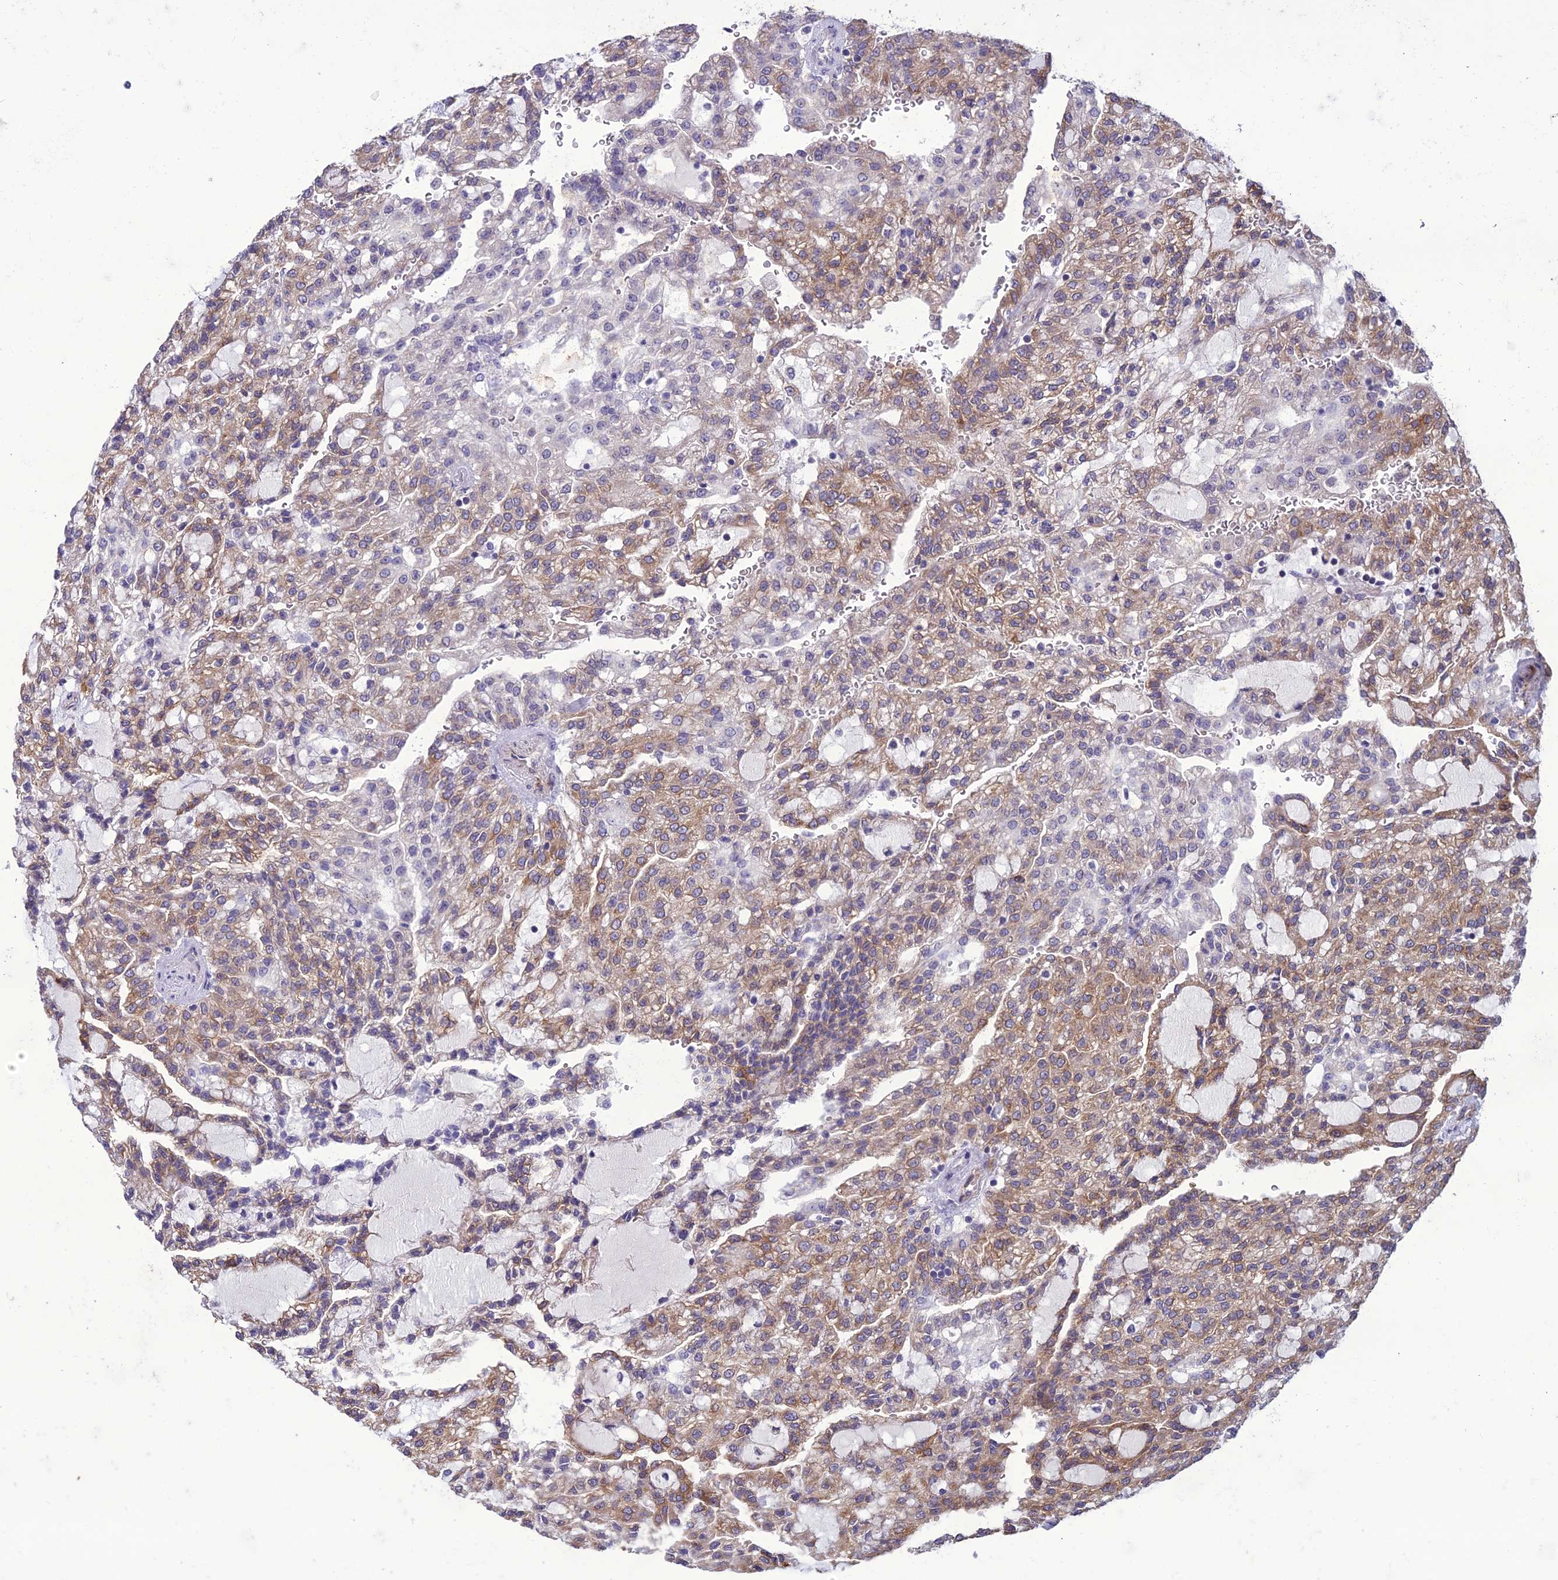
{"staining": {"intensity": "moderate", "quantity": ">75%", "location": "cytoplasmic/membranous"}, "tissue": "renal cancer", "cell_type": "Tumor cells", "image_type": "cancer", "snomed": [{"axis": "morphology", "description": "Adenocarcinoma, NOS"}, {"axis": "topography", "description": "Kidney"}], "caption": "Immunohistochemical staining of human renal cancer (adenocarcinoma) demonstrates medium levels of moderate cytoplasmic/membranous protein positivity in about >75% of tumor cells.", "gene": "NODAL", "patient": {"sex": "male", "age": 63}}